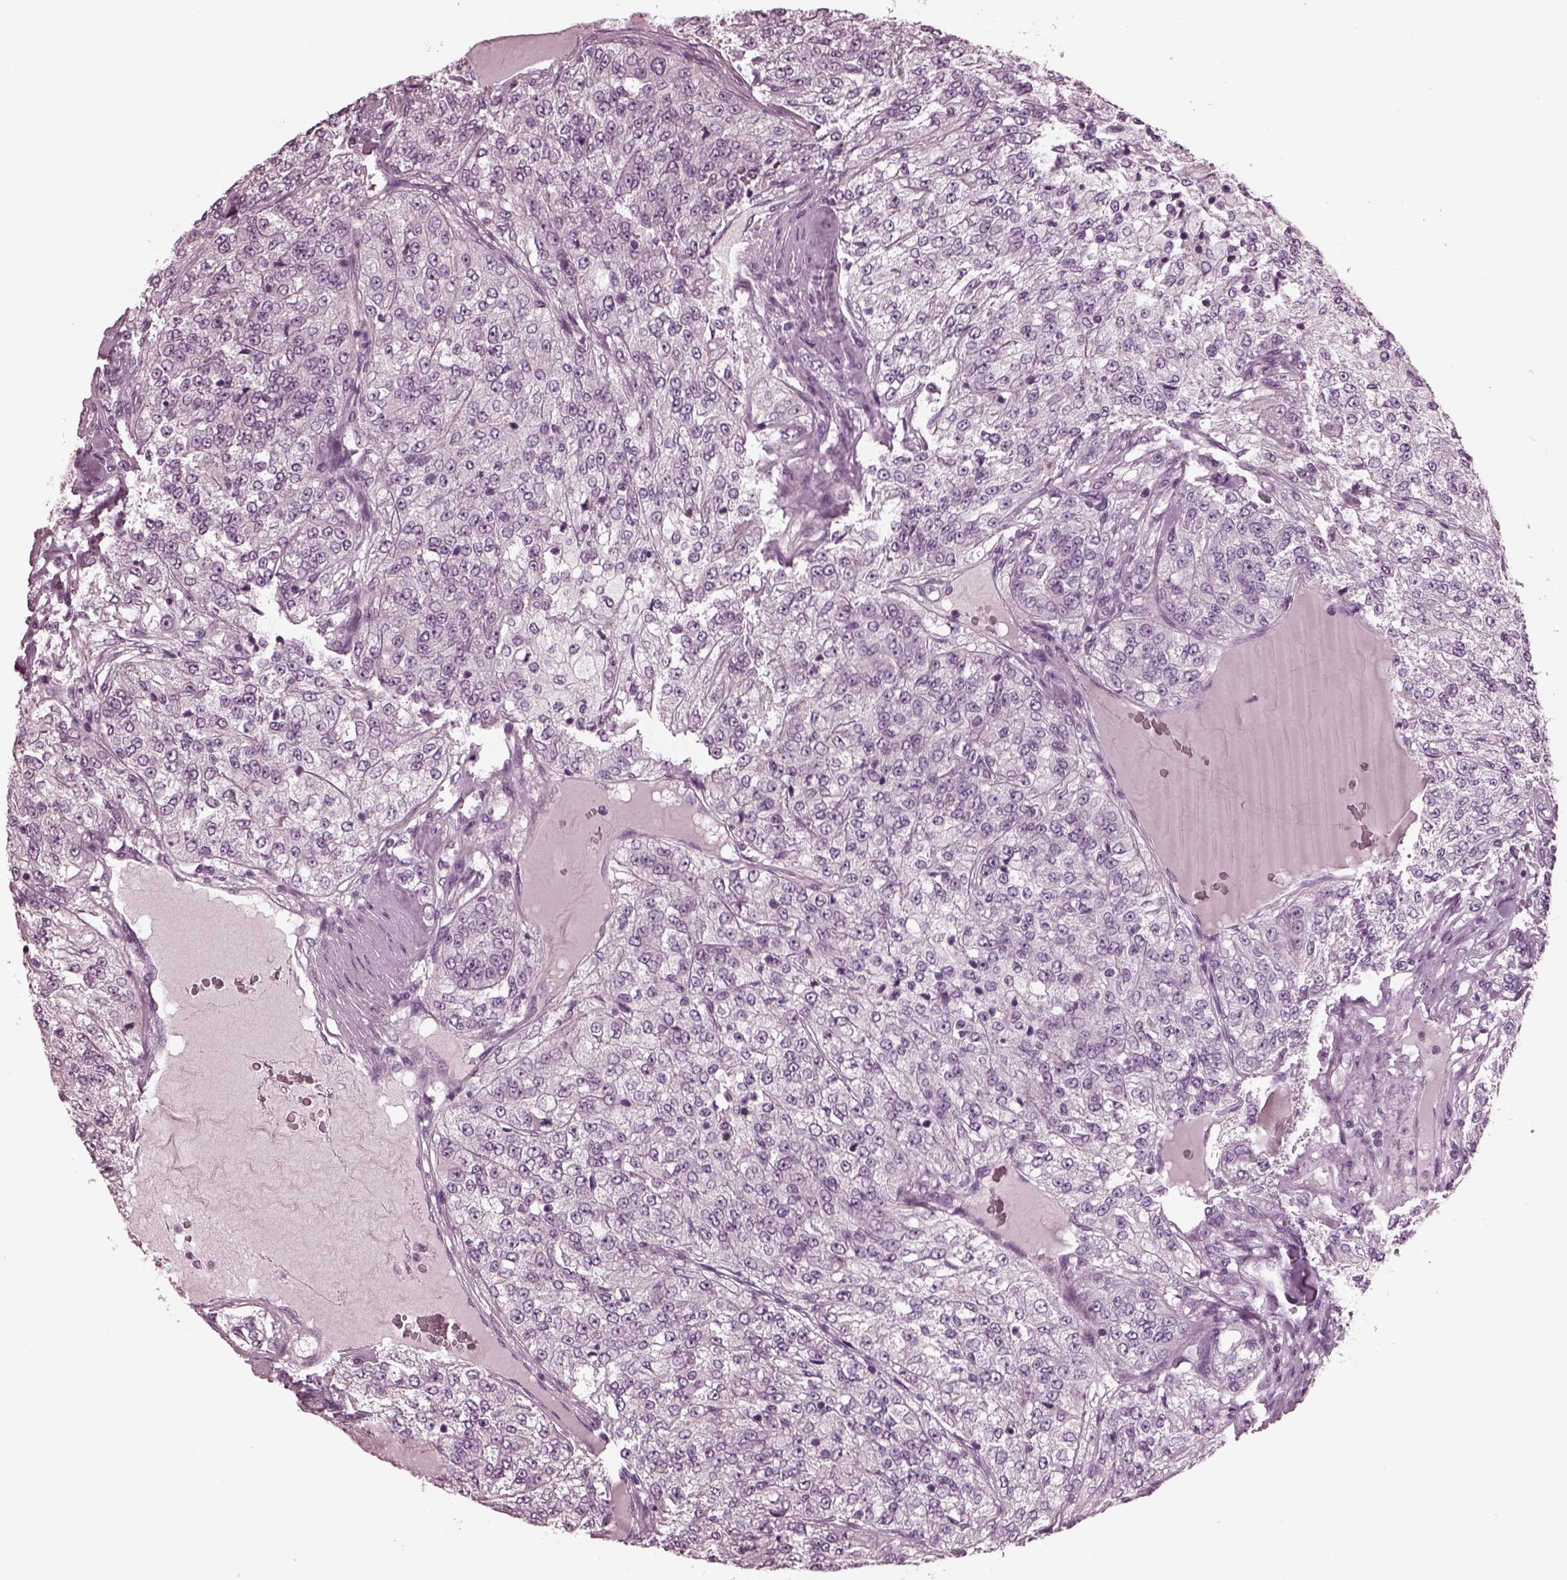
{"staining": {"intensity": "negative", "quantity": "none", "location": "none"}, "tissue": "renal cancer", "cell_type": "Tumor cells", "image_type": "cancer", "snomed": [{"axis": "morphology", "description": "Adenocarcinoma, NOS"}, {"axis": "topography", "description": "Kidney"}], "caption": "Renal cancer (adenocarcinoma) was stained to show a protein in brown. There is no significant positivity in tumor cells.", "gene": "MIB2", "patient": {"sex": "female", "age": 63}}